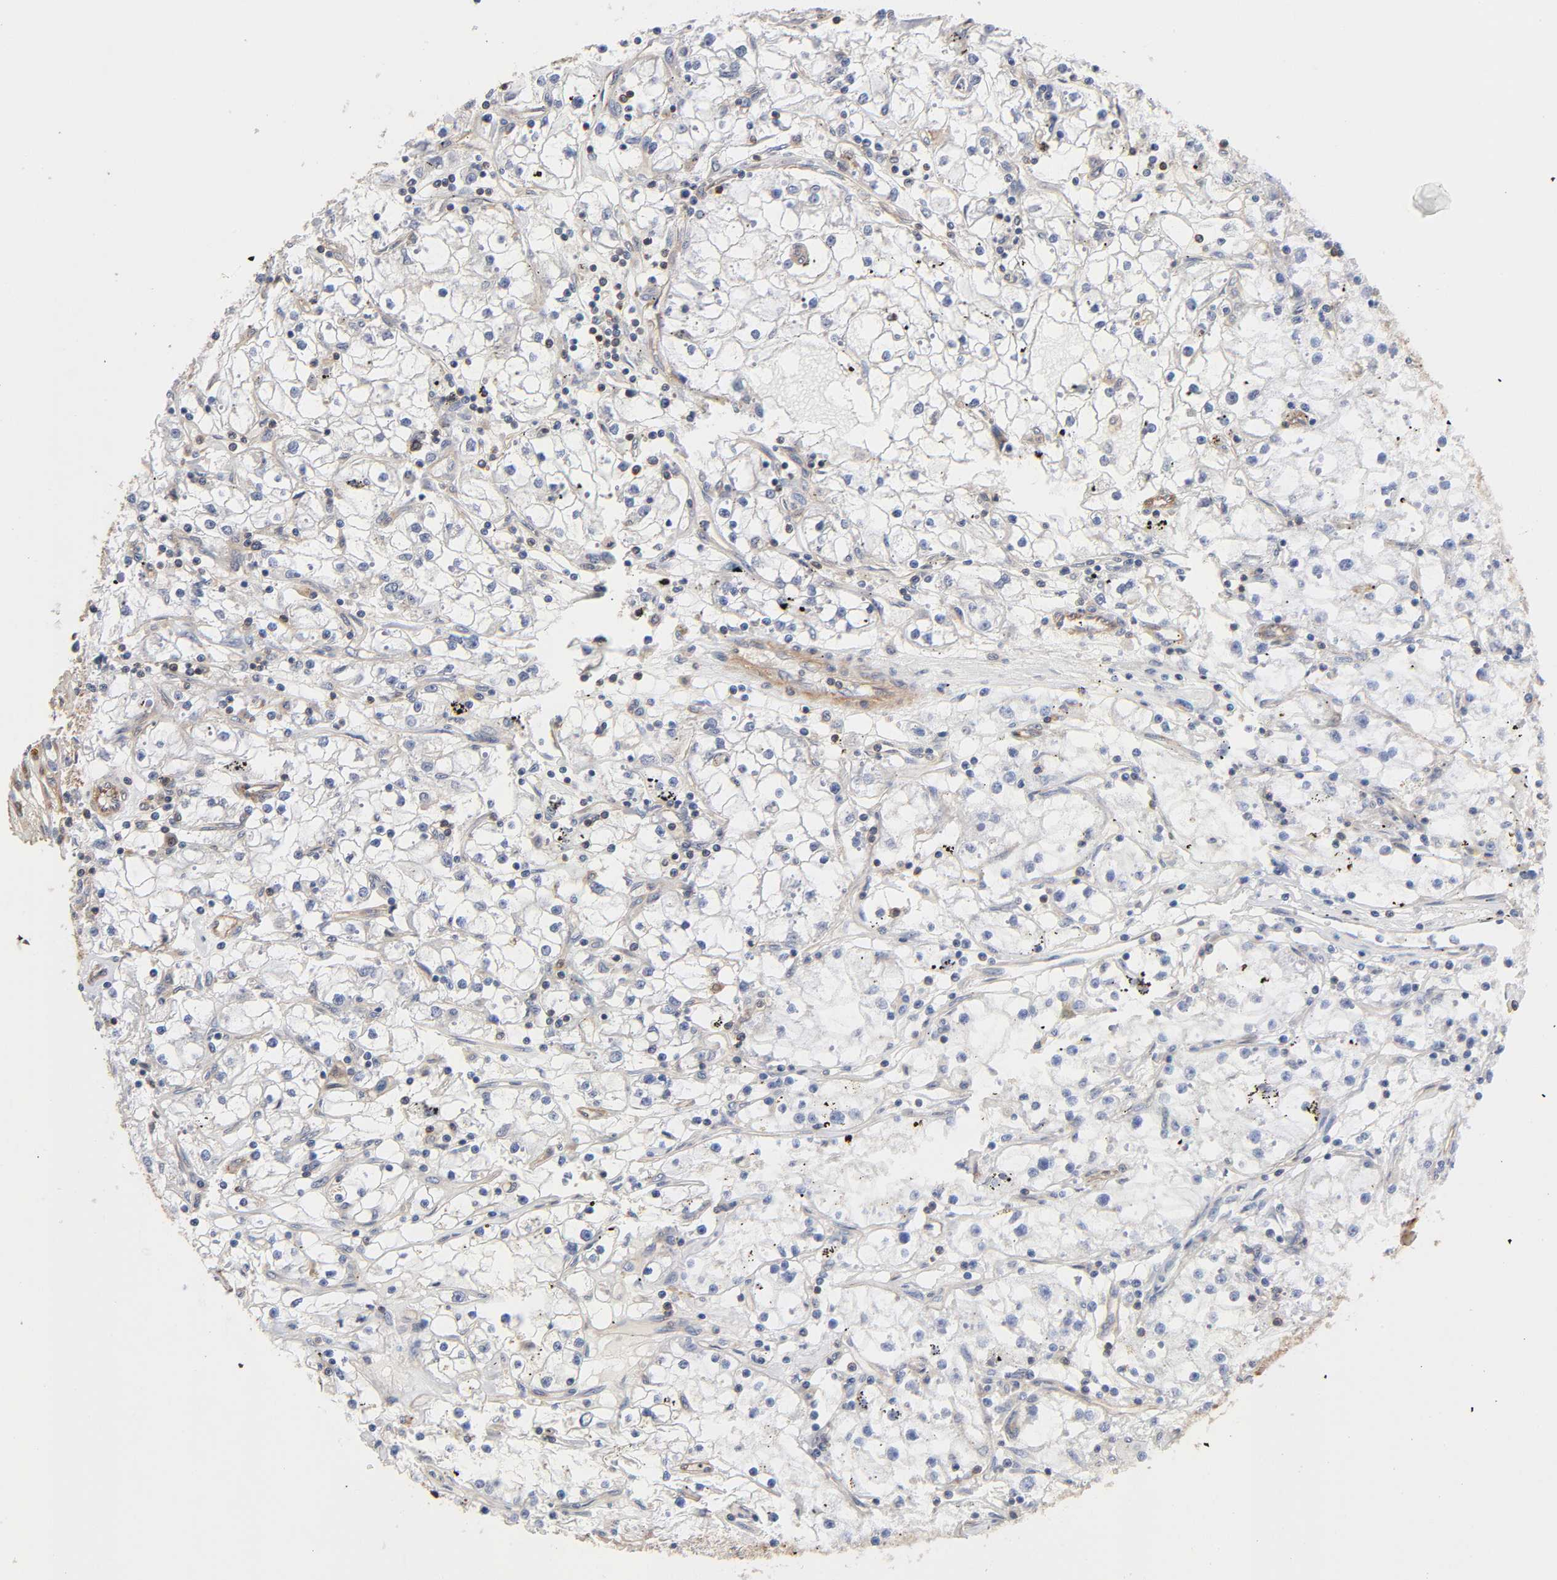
{"staining": {"intensity": "negative", "quantity": "none", "location": "none"}, "tissue": "renal cancer", "cell_type": "Tumor cells", "image_type": "cancer", "snomed": [{"axis": "morphology", "description": "Adenocarcinoma, NOS"}, {"axis": "topography", "description": "Kidney"}], "caption": "Renal cancer (adenocarcinoma) stained for a protein using immunohistochemistry reveals no expression tumor cells.", "gene": "LAMTOR2", "patient": {"sex": "male", "age": 56}}